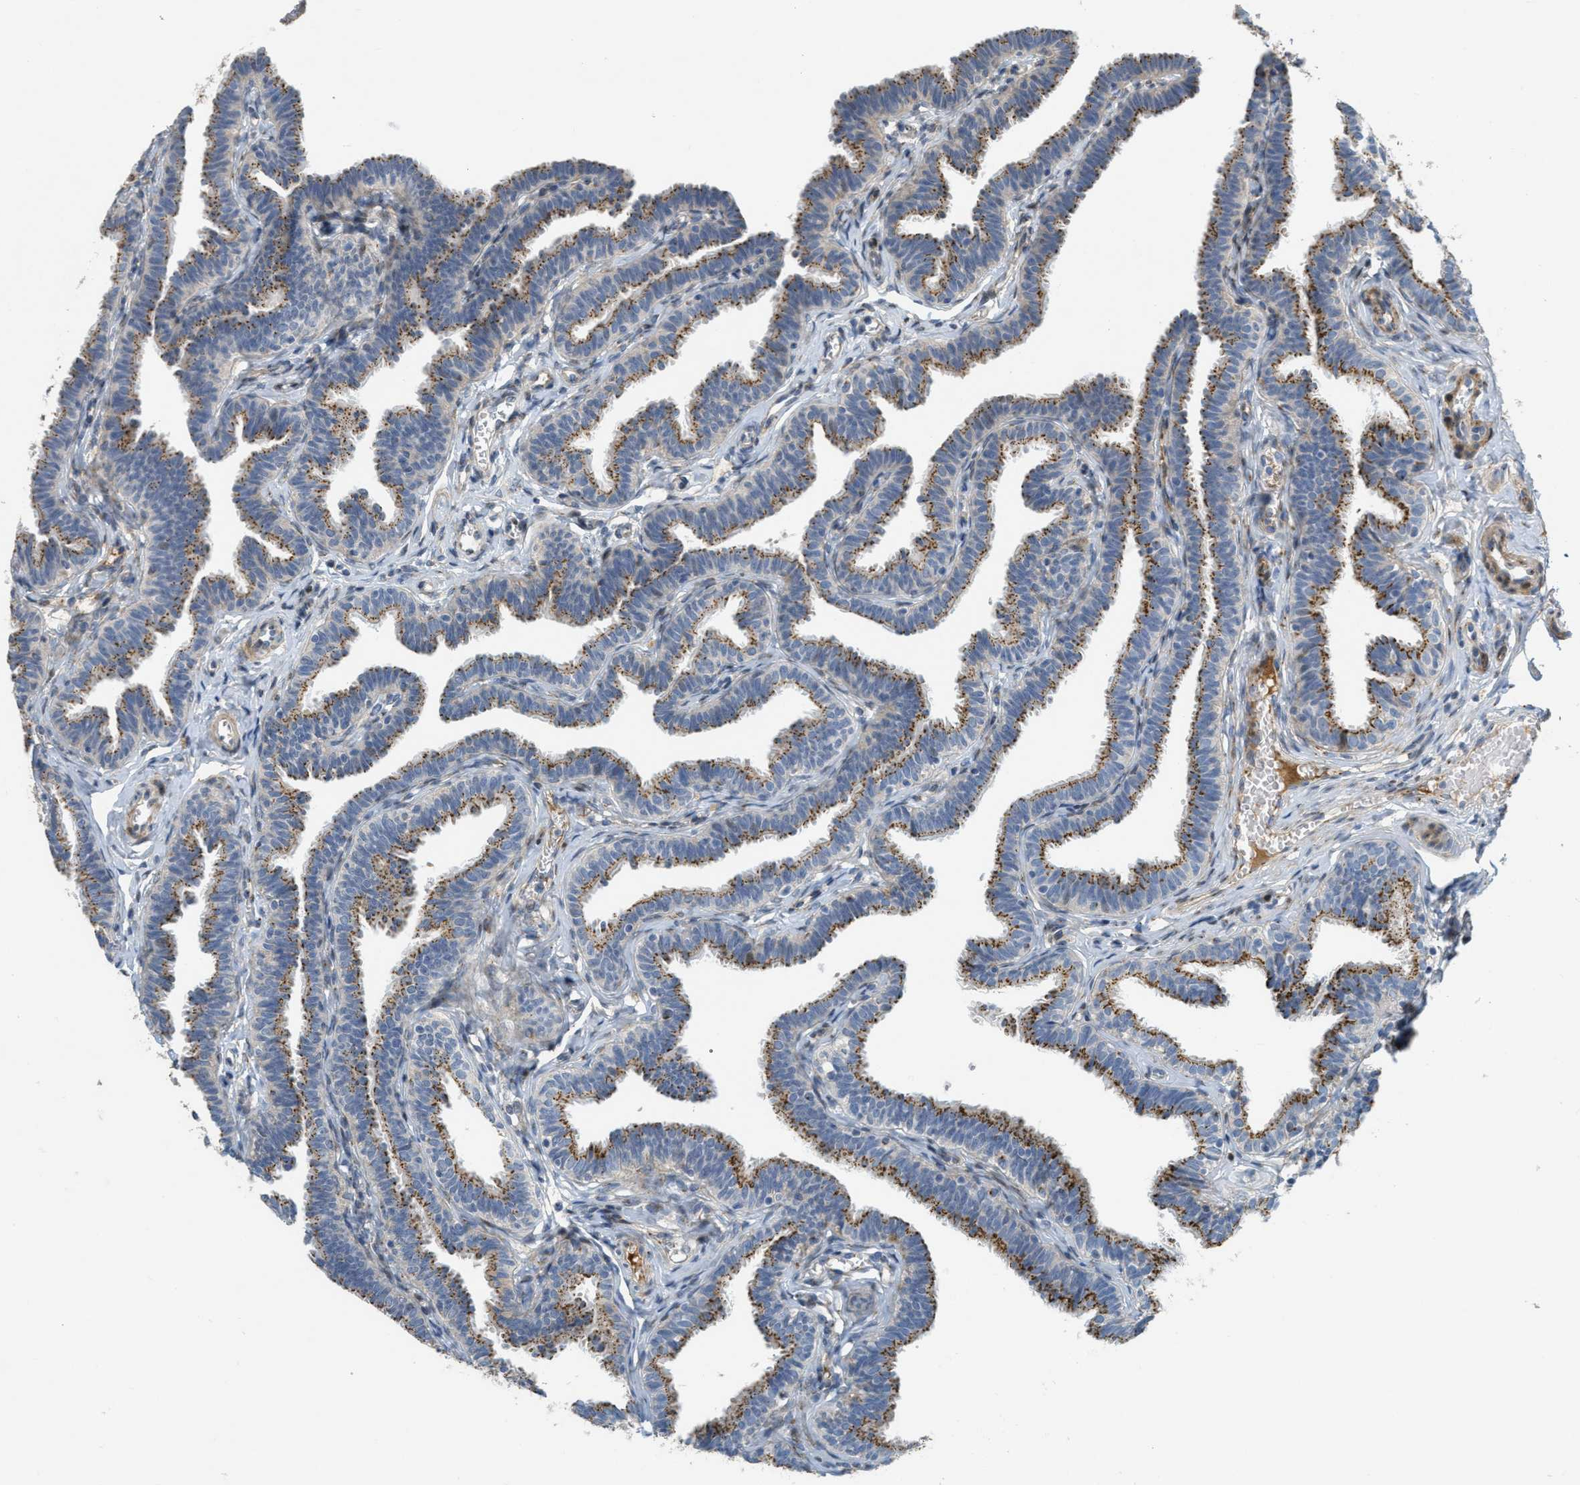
{"staining": {"intensity": "moderate", "quantity": ">75%", "location": "cytoplasmic/membranous"}, "tissue": "fallopian tube", "cell_type": "Glandular cells", "image_type": "normal", "snomed": [{"axis": "morphology", "description": "Normal tissue, NOS"}, {"axis": "topography", "description": "Fallopian tube"}, {"axis": "topography", "description": "Ovary"}], "caption": "Human fallopian tube stained for a protein (brown) displays moderate cytoplasmic/membranous positive expression in about >75% of glandular cells.", "gene": "ZFPL1", "patient": {"sex": "female", "age": 23}}